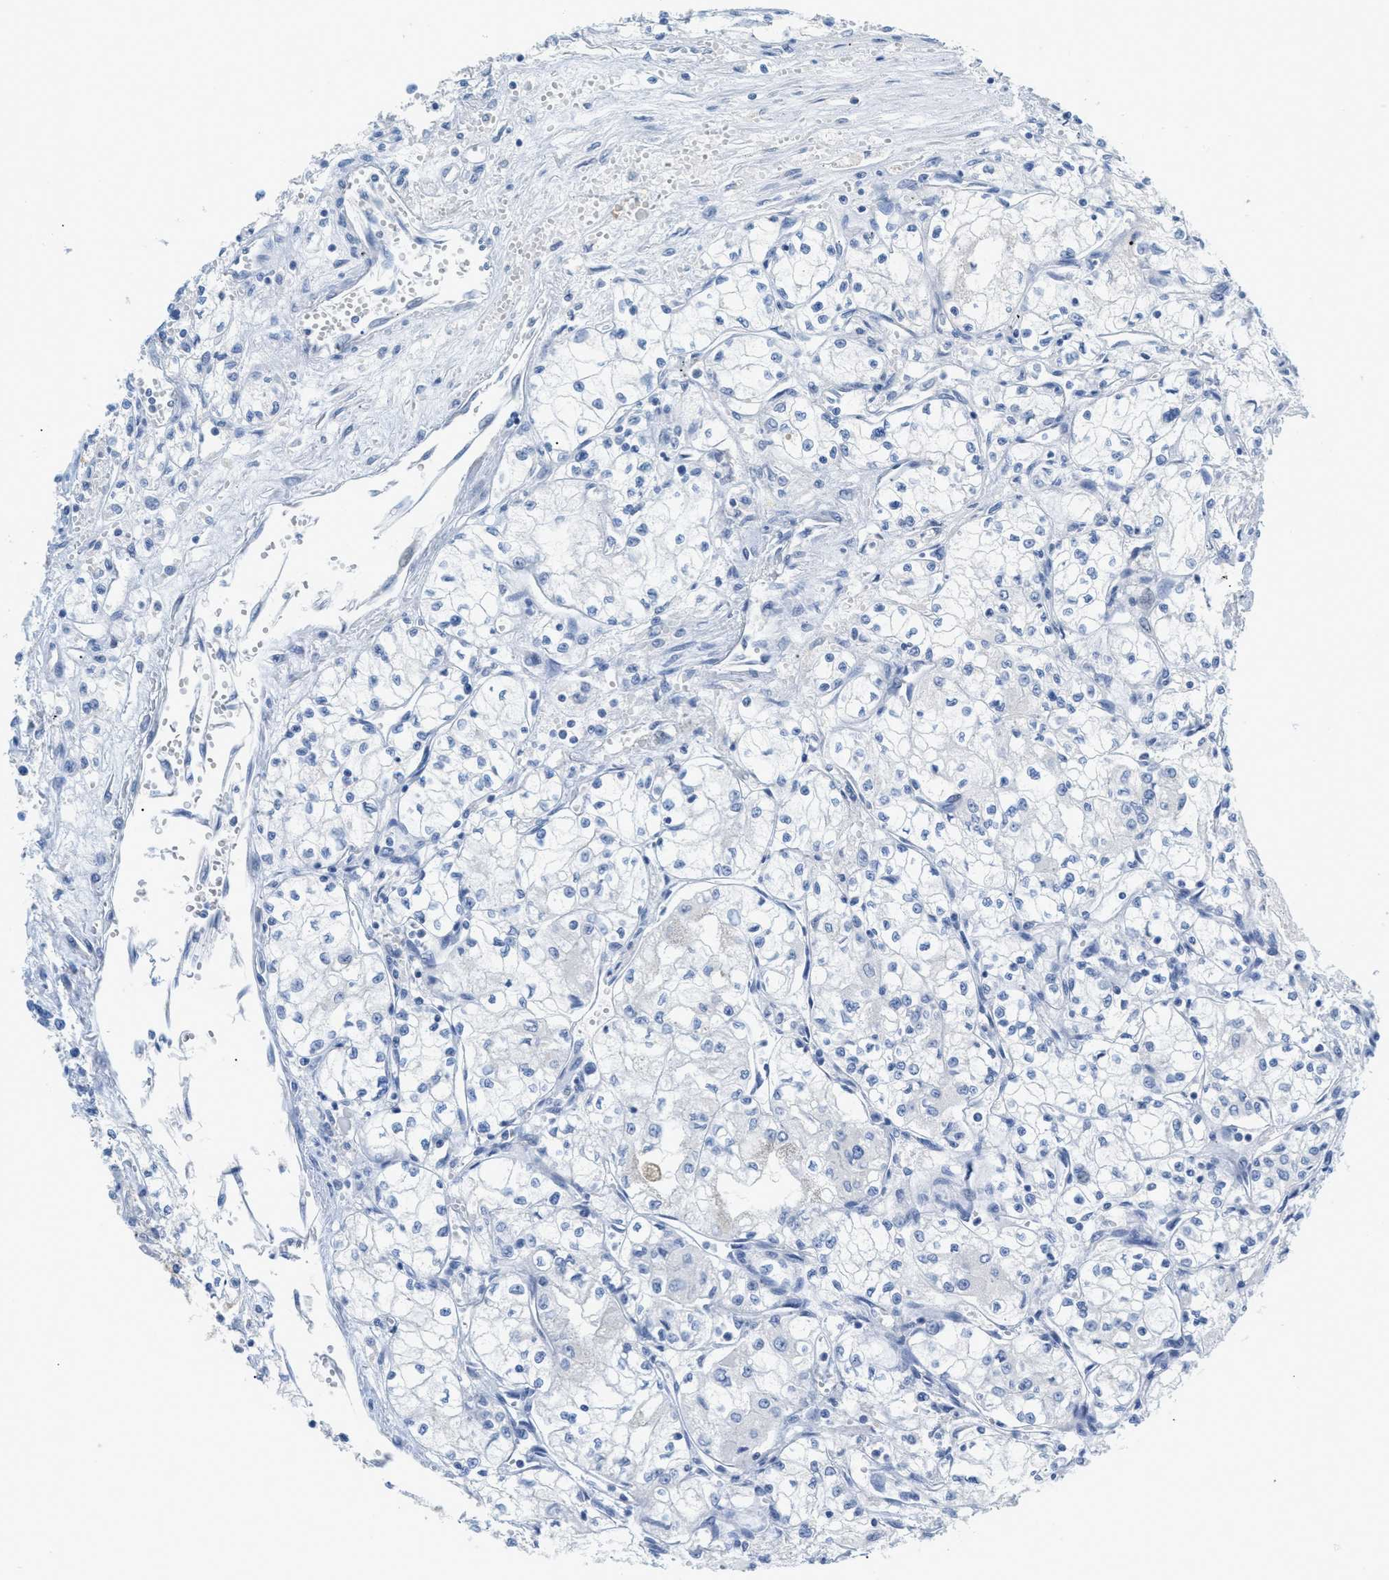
{"staining": {"intensity": "negative", "quantity": "none", "location": "none"}, "tissue": "renal cancer", "cell_type": "Tumor cells", "image_type": "cancer", "snomed": [{"axis": "morphology", "description": "Normal tissue, NOS"}, {"axis": "morphology", "description": "Adenocarcinoma, NOS"}, {"axis": "topography", "description": "Kidney"}], "caption": "Tumor cells show no significant positivity in adenocarcinoma (renal).", "gene": "HSF2", "patient": {"sex": "male", "age": 59}}